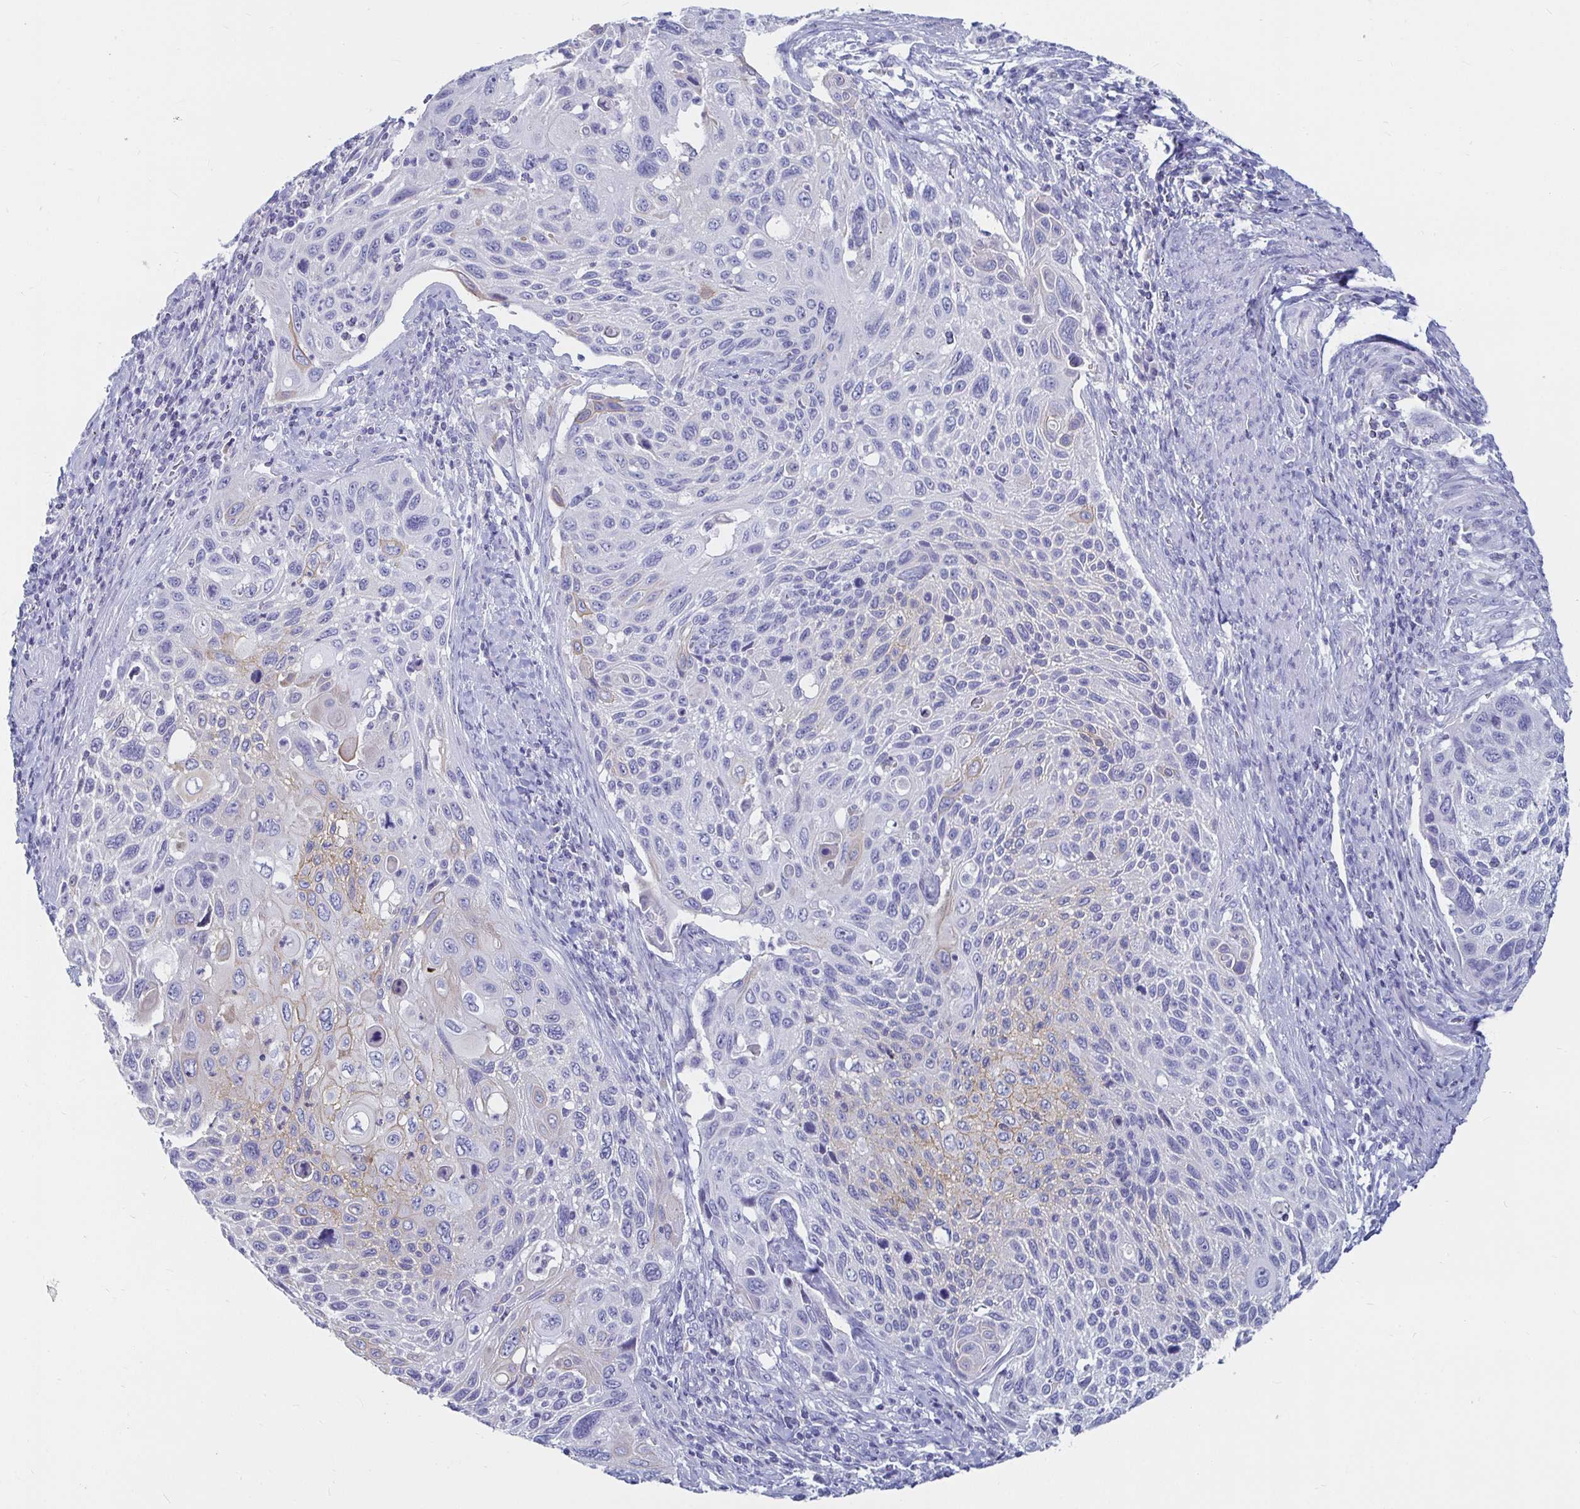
{"staining": {"intensity": "weak", "quantity": "<25%", "location": "cytoplasmic/membranous"}, "tissue": "cervical cancer", "cell_type": "Tumor cells", "image_type": "cancer", "snomed": [{"axis": "morphology", "description": "Squamous cell carcinoma, NOS"}, {"axis": "topography", "description": "Cervix"}], "caption": "The IHC image has no significant expression in tumor cells of cervical cancer (squamous cell carcinoma) tissue. (Stains: DAB (3,3'-diaminobenzidine) immunohistochemistry (IHC) with hematoxylin counter stain, Microscopy: brightfield microscopy at high magnification).", "gene": "CA9", "patient": {"sex": "female", "age": 70}}